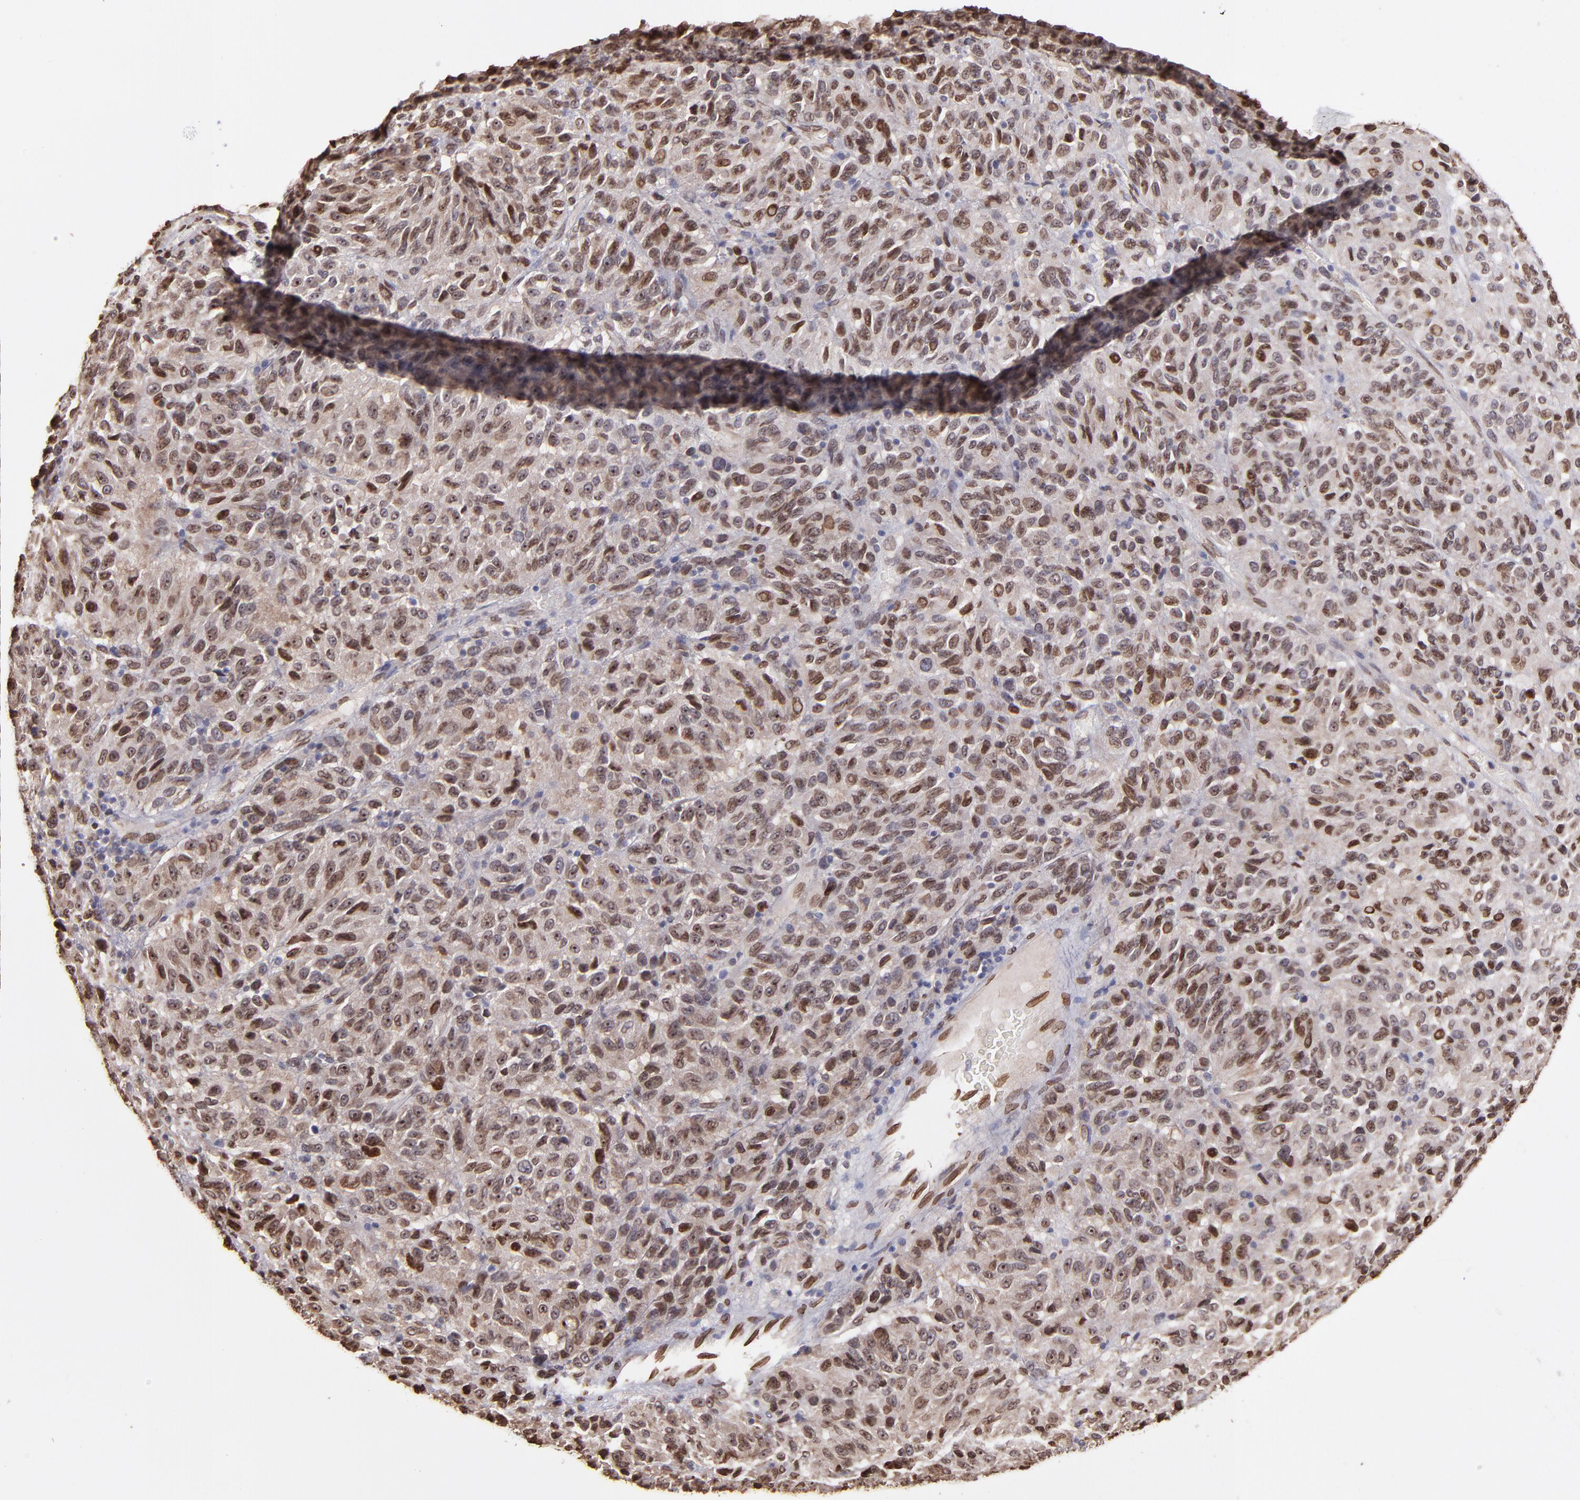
{"staining": {"intensity": "moderate", "quantity": ">75%", "location": "cytoplasmic/membranous,nuclear"}, "tissue": "melanoma", "cell_type": "Tumor cells", "image_type": "cancer", "snomed": [{"axis": "morphology", "description": "Malignant melanoma, Metastatic site"}, {"axis": "topography", "description": "Lung"}], "caption": "This photomicrograph exhibits malignant melanoma (metastatic site) stained with IHC to label a protein in brown. The cytoplasmic/membranous and nuclear of tumor cells show moderate positivity for the protein. Nuclei are counter-stained blue.", "gene": "PUM3", "patient": {"sex": "male", "age": 64}}